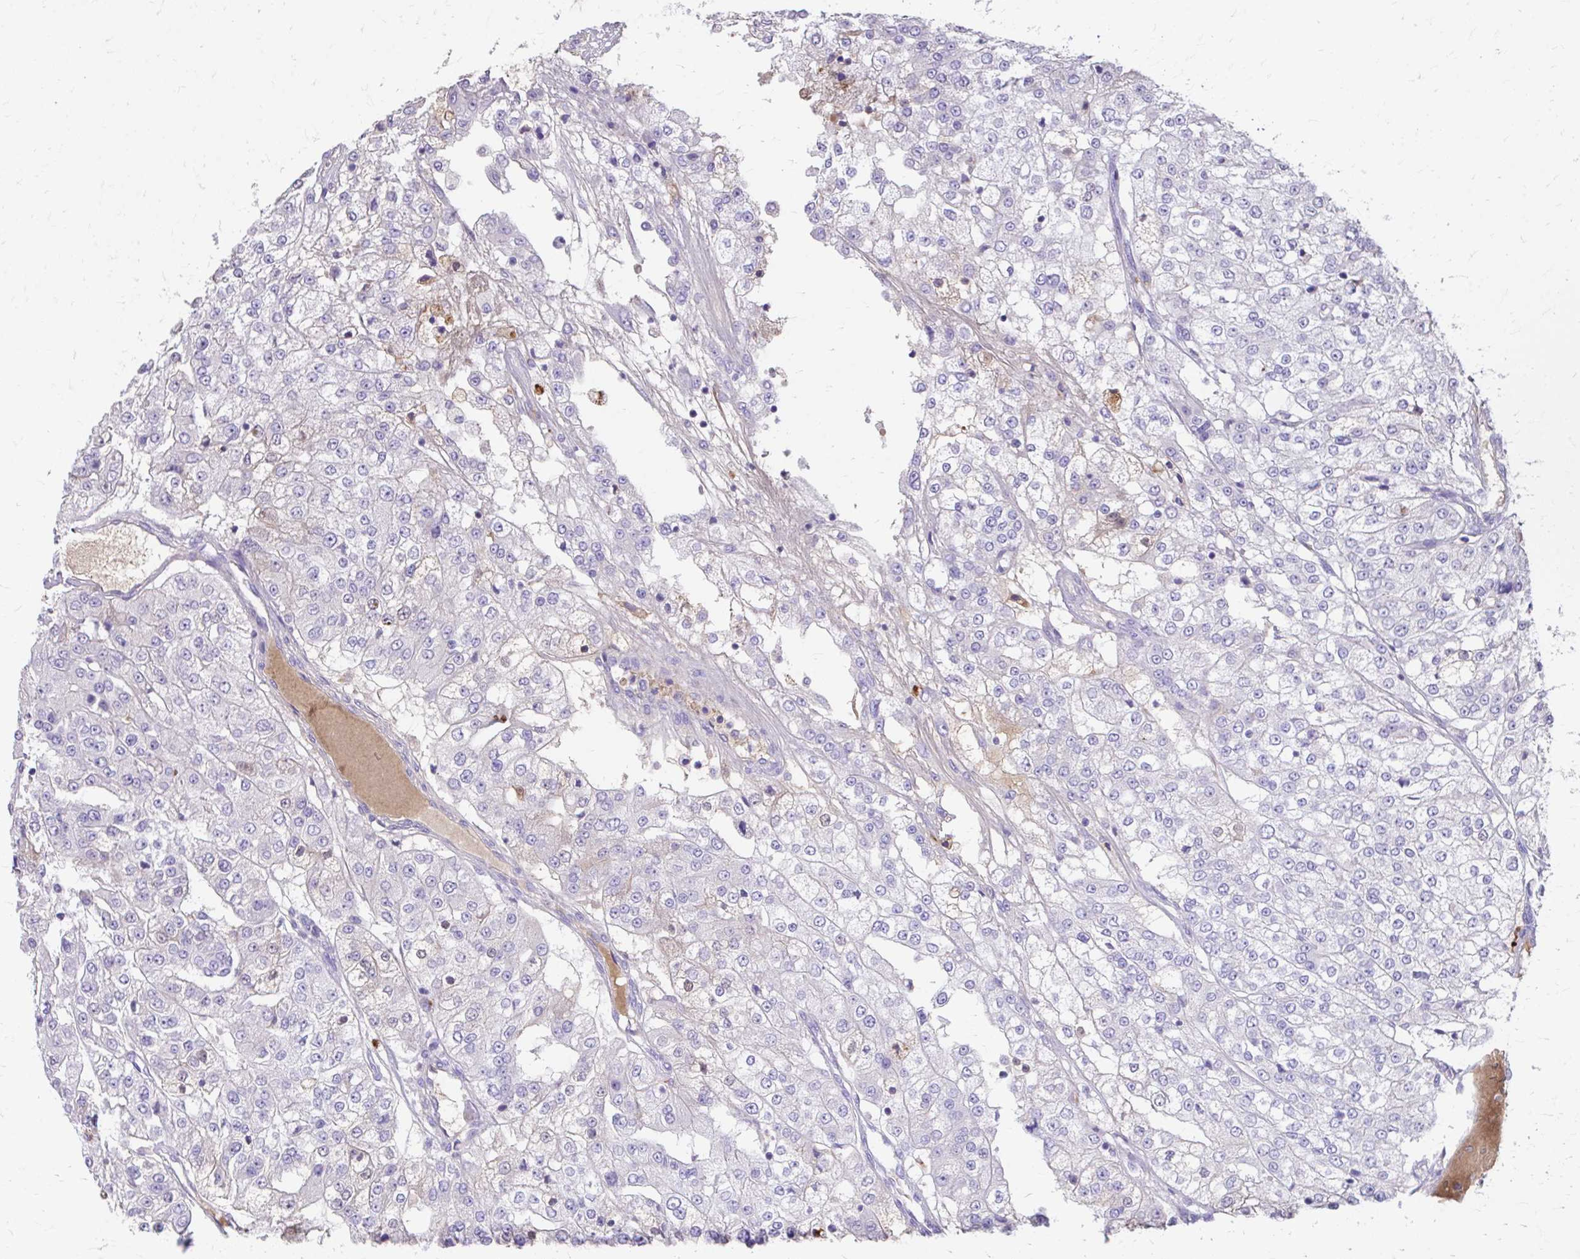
{"staining": {"intensity": "negative", "quantity": "none", "location": "none"}, "tissue": "renal cancer", "cell_type": "Tumor cells", "image_type": "cancer", "snomed": [{"axis": "morphology", "description": "Adenocarcinoma, NOS"}, {"axis": "topography", "description": "Kidney"}], "caption": "This image is of renal adenocarcinoma stained with immunohistochemistry to label a protein in brown with the nuclei are counter-stained blue. There is no staining in tumor cells.", "gene": "CFH", "patient": {"sex": "female", "age": 63}}